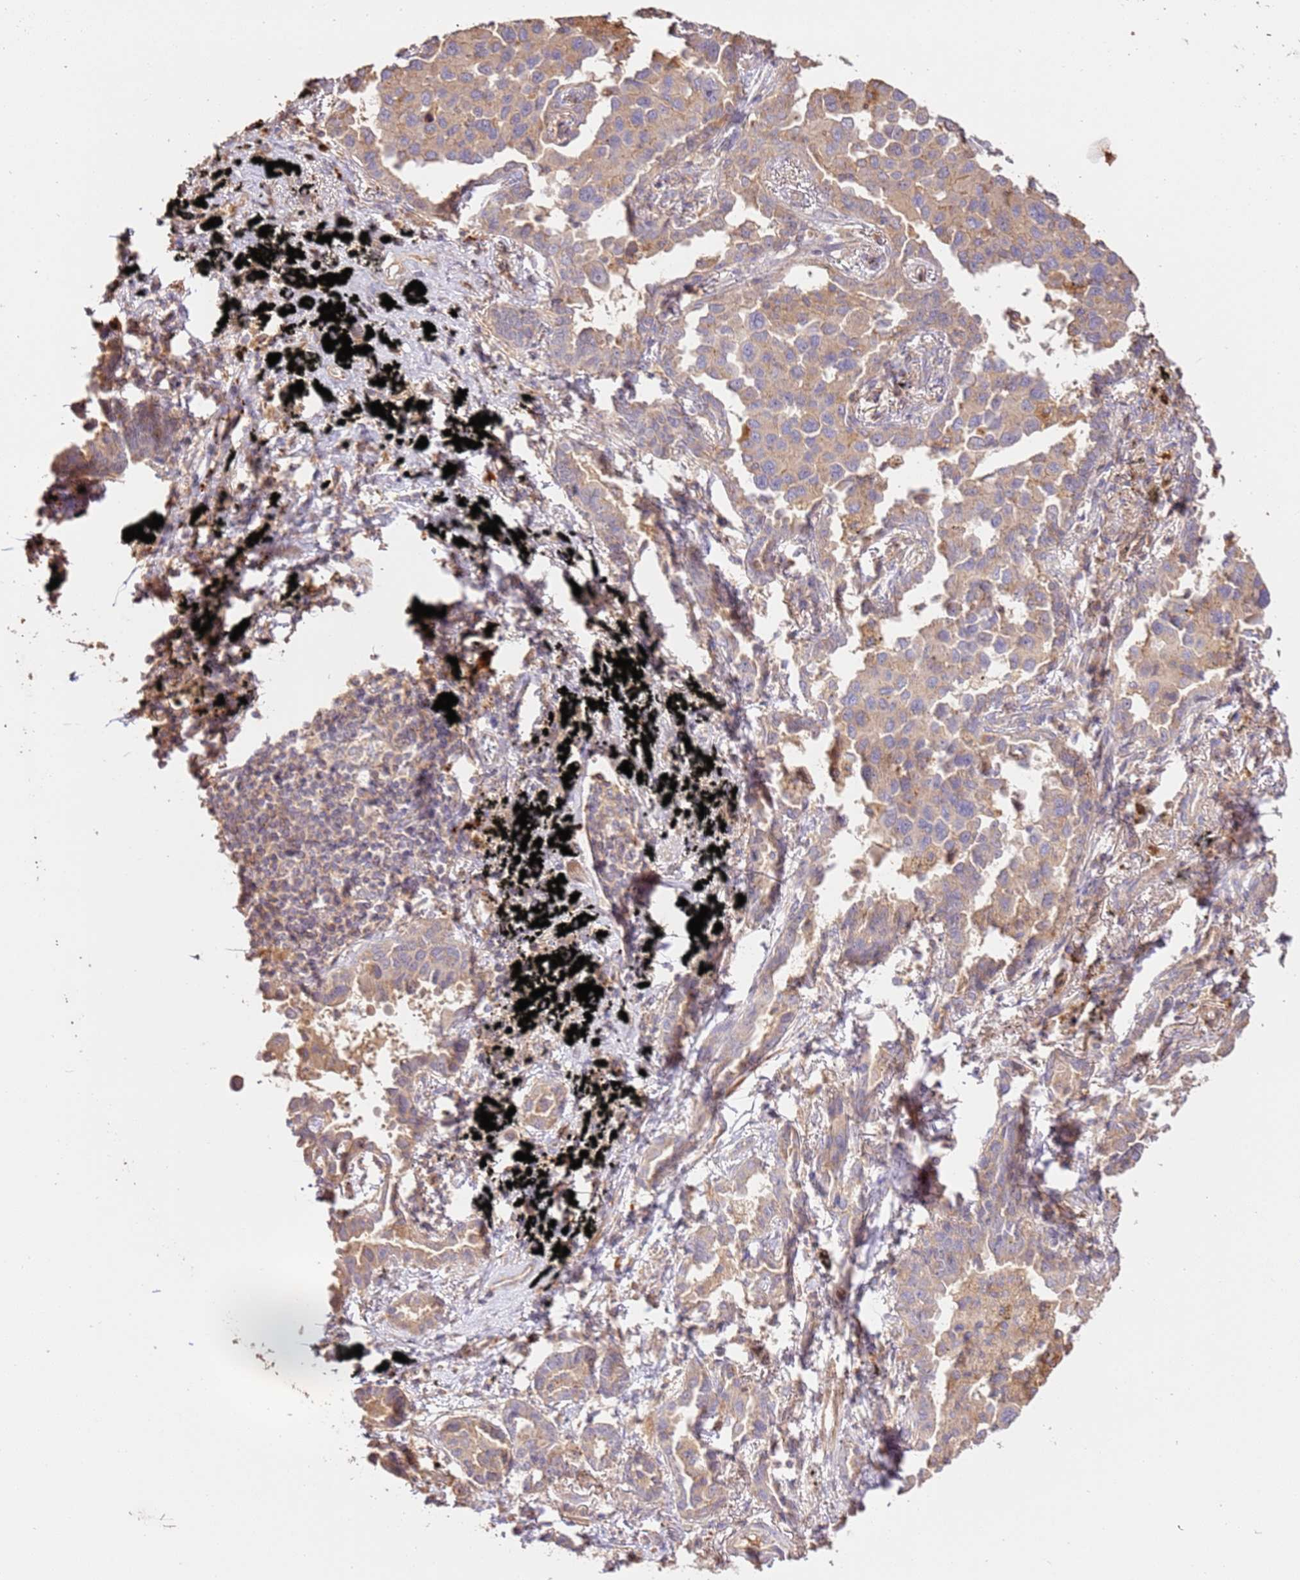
{"staining": {"intensity": "weak", "quantity": "25%-75%", "location": "cytoplasmic/membranous"}, "tissue": "lung cancer", "cell_type": "Tumor cells", "image_type": "cancer", "snomed": [{"axis": "morphology", "description": "Adenocarcinoma, NOS"}, {"axis": "topography", "description": "Lung"}], "caption": "Tumor cells demonstrate weak cytoplasmic/membranous staining in approximately 25%-75% of cells in lung cancer (adenocarcinoma).", "gene": "CEP55", "patient": {"sex": "male", "age": 67}}